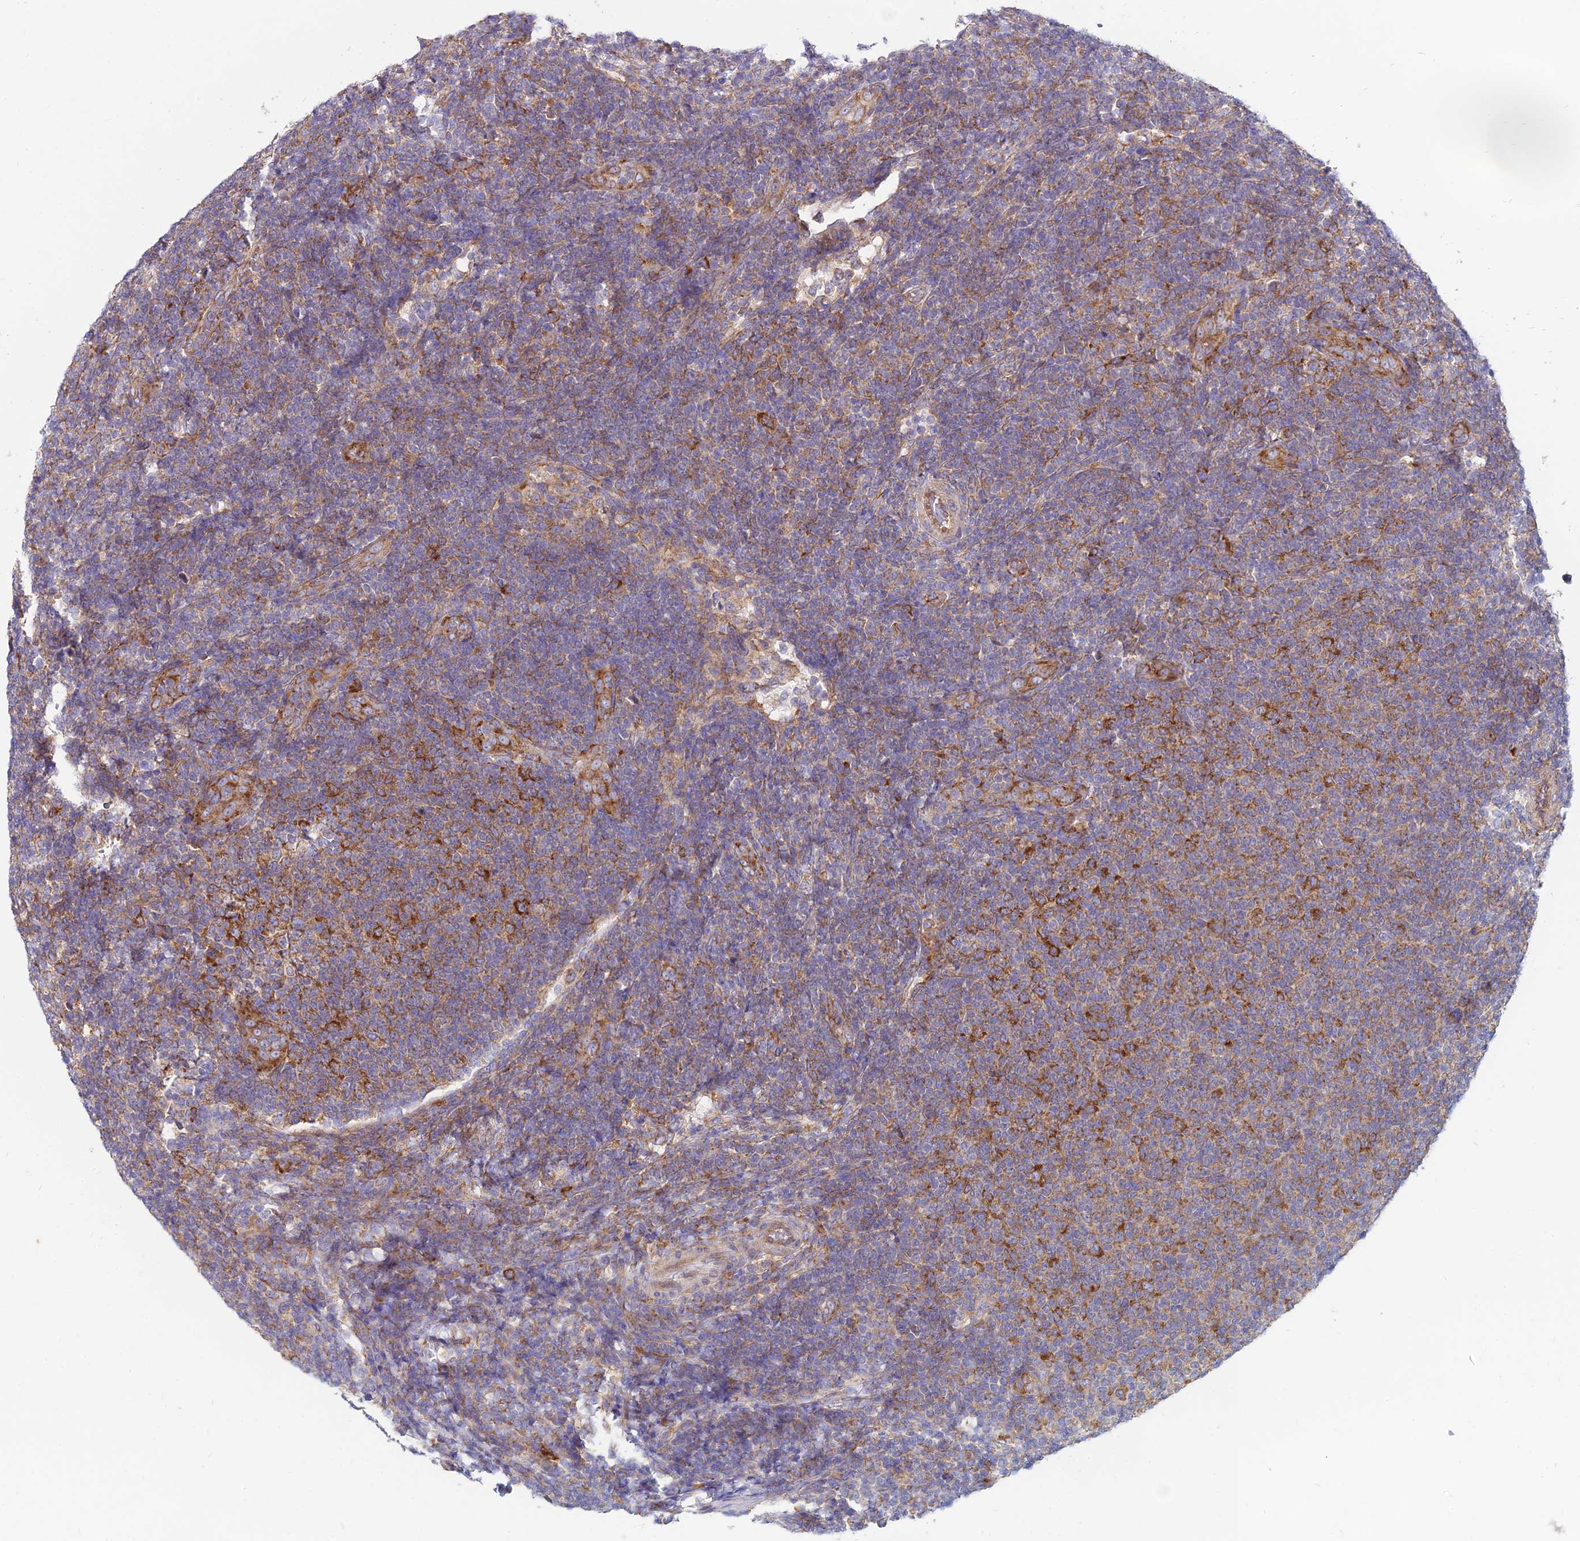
{"staining": {"intensity": "moderate", "quantity": "25%-75%", "location": "cytoplasmic/membranous"}, "tissue": "lymphoma", "cell_type": "Tumor cells", "image_type": "cancer", "snomed": [{"axis": "morphology", "description": "Malignant lymphoma, non-Hodgkin's type, Low grade"}, {"axis": "topography", "description": "Lymph node"}], "caption": "Immunohistochemistry of human malignant lymphoma, non-Hodgkin's type (low-grade) exhibits medium levels of moderate cytoplasmic/membranous expression in about 25%-75% of tumor cells.", "gene": "TXLNA", "patient": {"sex": "male", "age": 66}}